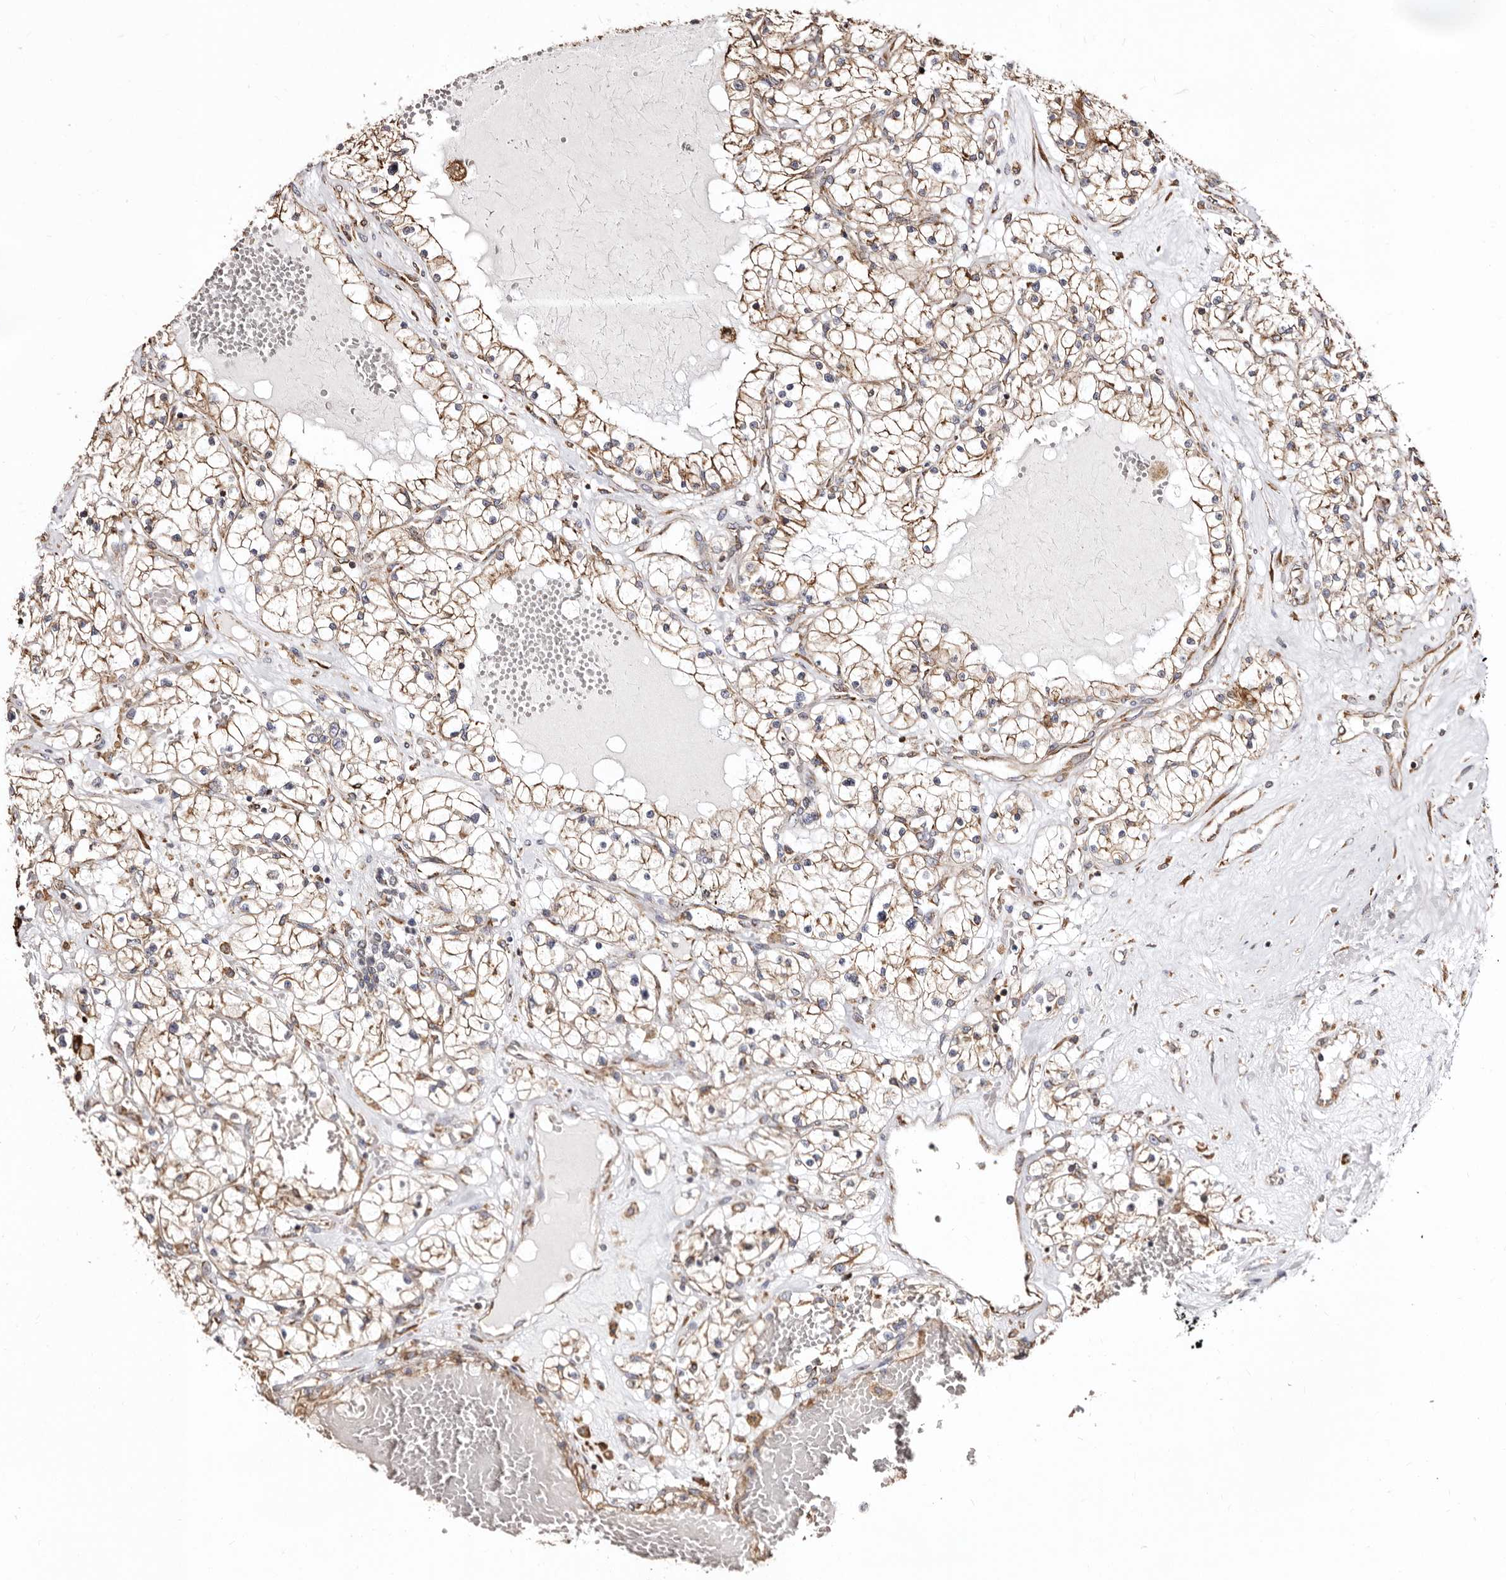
{"staining": {"intensity": "moderate", "quantity": ">75%", "location": "cytoplasmic/membranous"}, "tissue": "renal cancer", "cell_type": "Tumor cells", "image_type": "cancer", "snomed": [{"axis": "morphology", "description": "Normal tissue, NOS"}, {"axis": "morphology", "description": "Adenocarcinoma, NOS"}, {"axis": "topography", "description": "Kidney"}], "caption": "Immunohistochemical staining of human adenocarcinoma (renal) displays medium levels of moderate cytoplasmic/membranous protein expression in about >75% of tumor cells.", "gene": "ACBD6", "patient": {"sex": "male", "age": 68}}